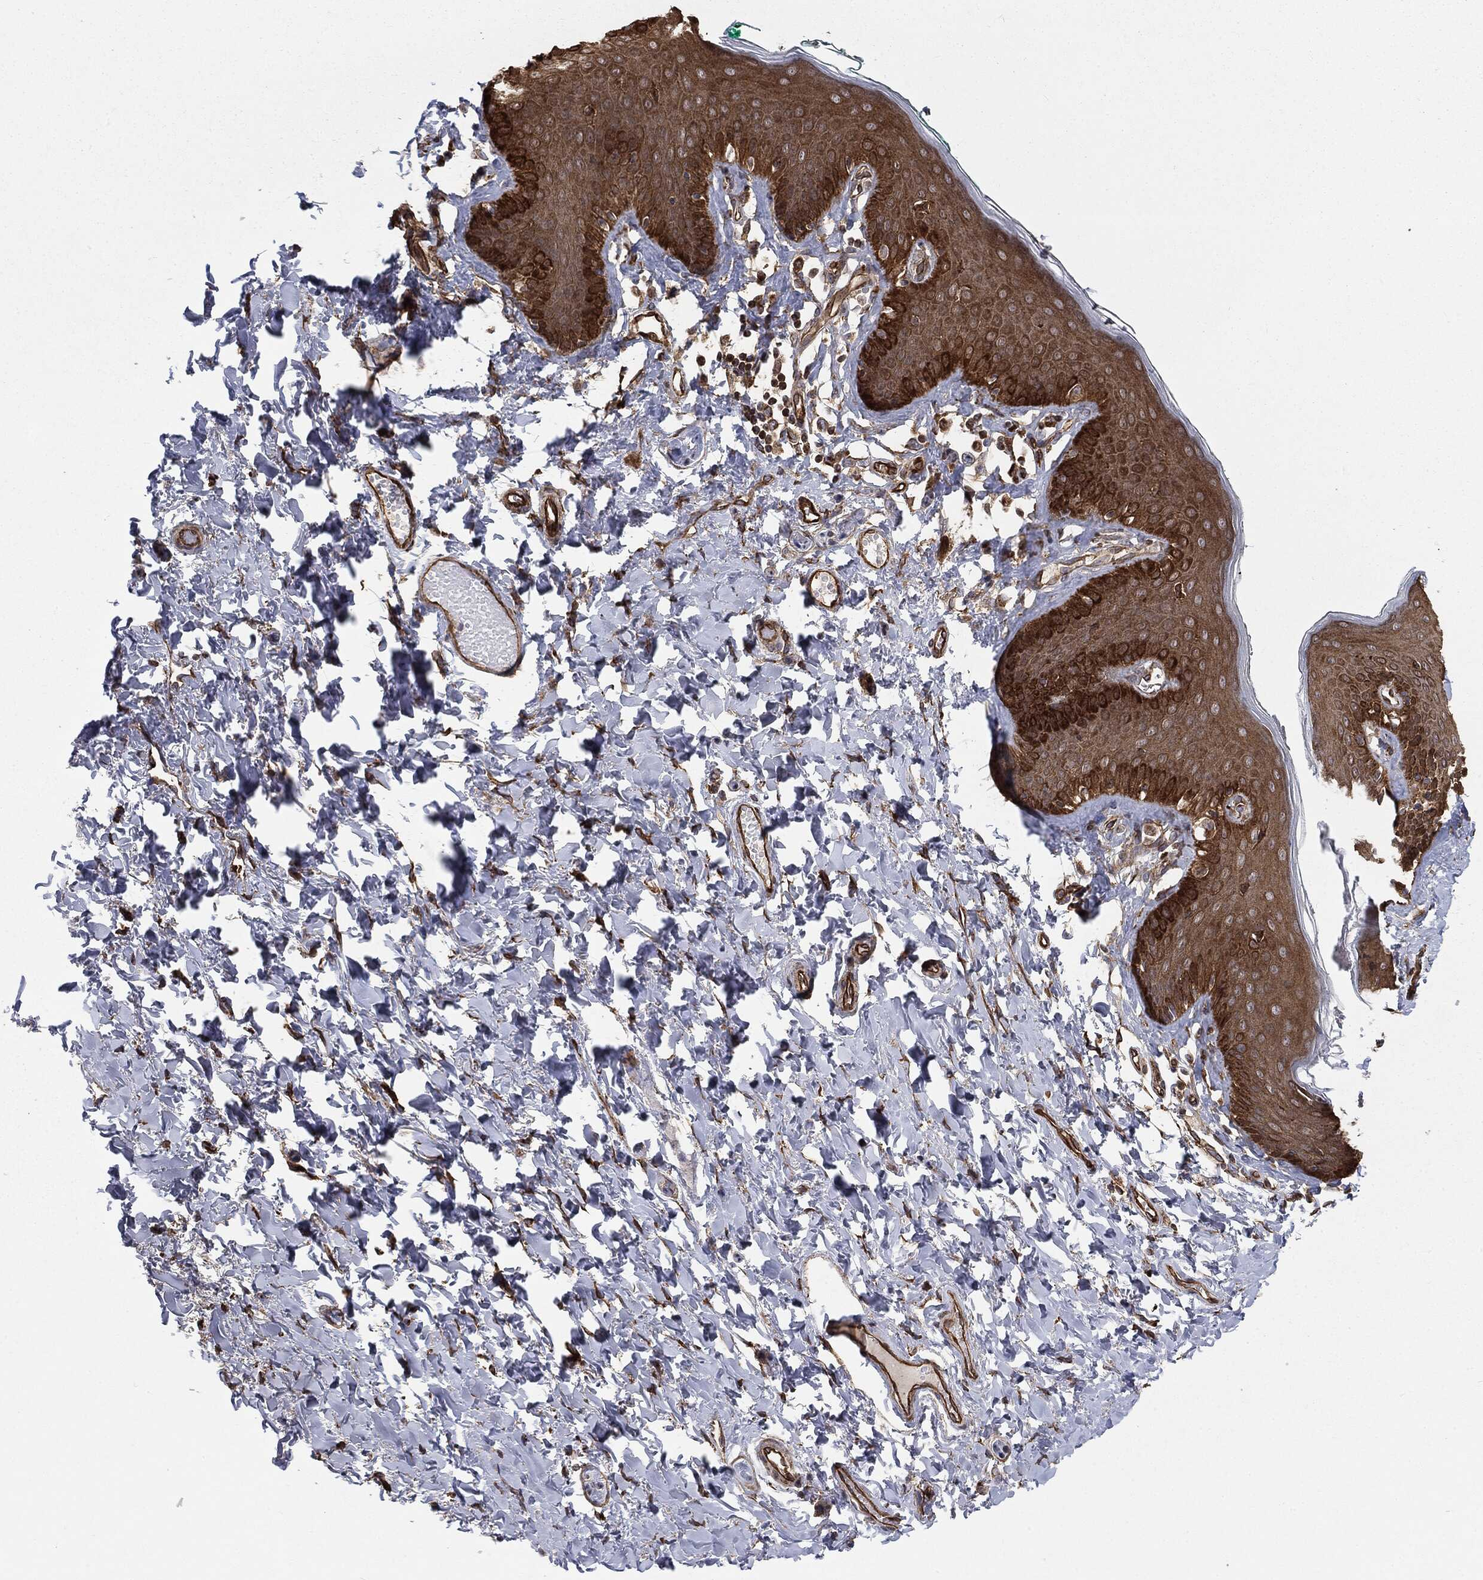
{"staining": {"intensity": "strong", "quantity": ">75%", "location": "cytoplasmic/membranous,nuclear"}, "tissue": "vagina", "cell_type": "Squamous epithelial cells", "image_type": "normal", "snomed": [{"axis": "morphology", "description": "Normal tissue, NOS"}, {"axis": "topography", "description": "Vagina"}], "caption": "Human vagina stained with a brown dye reveals strong cytoplasmic/membranous,nuclear positive positivity in about >75% of squamous epithelial cells.", "gene": "CYLD", "patient": {"sex": "female", "age": 66}}